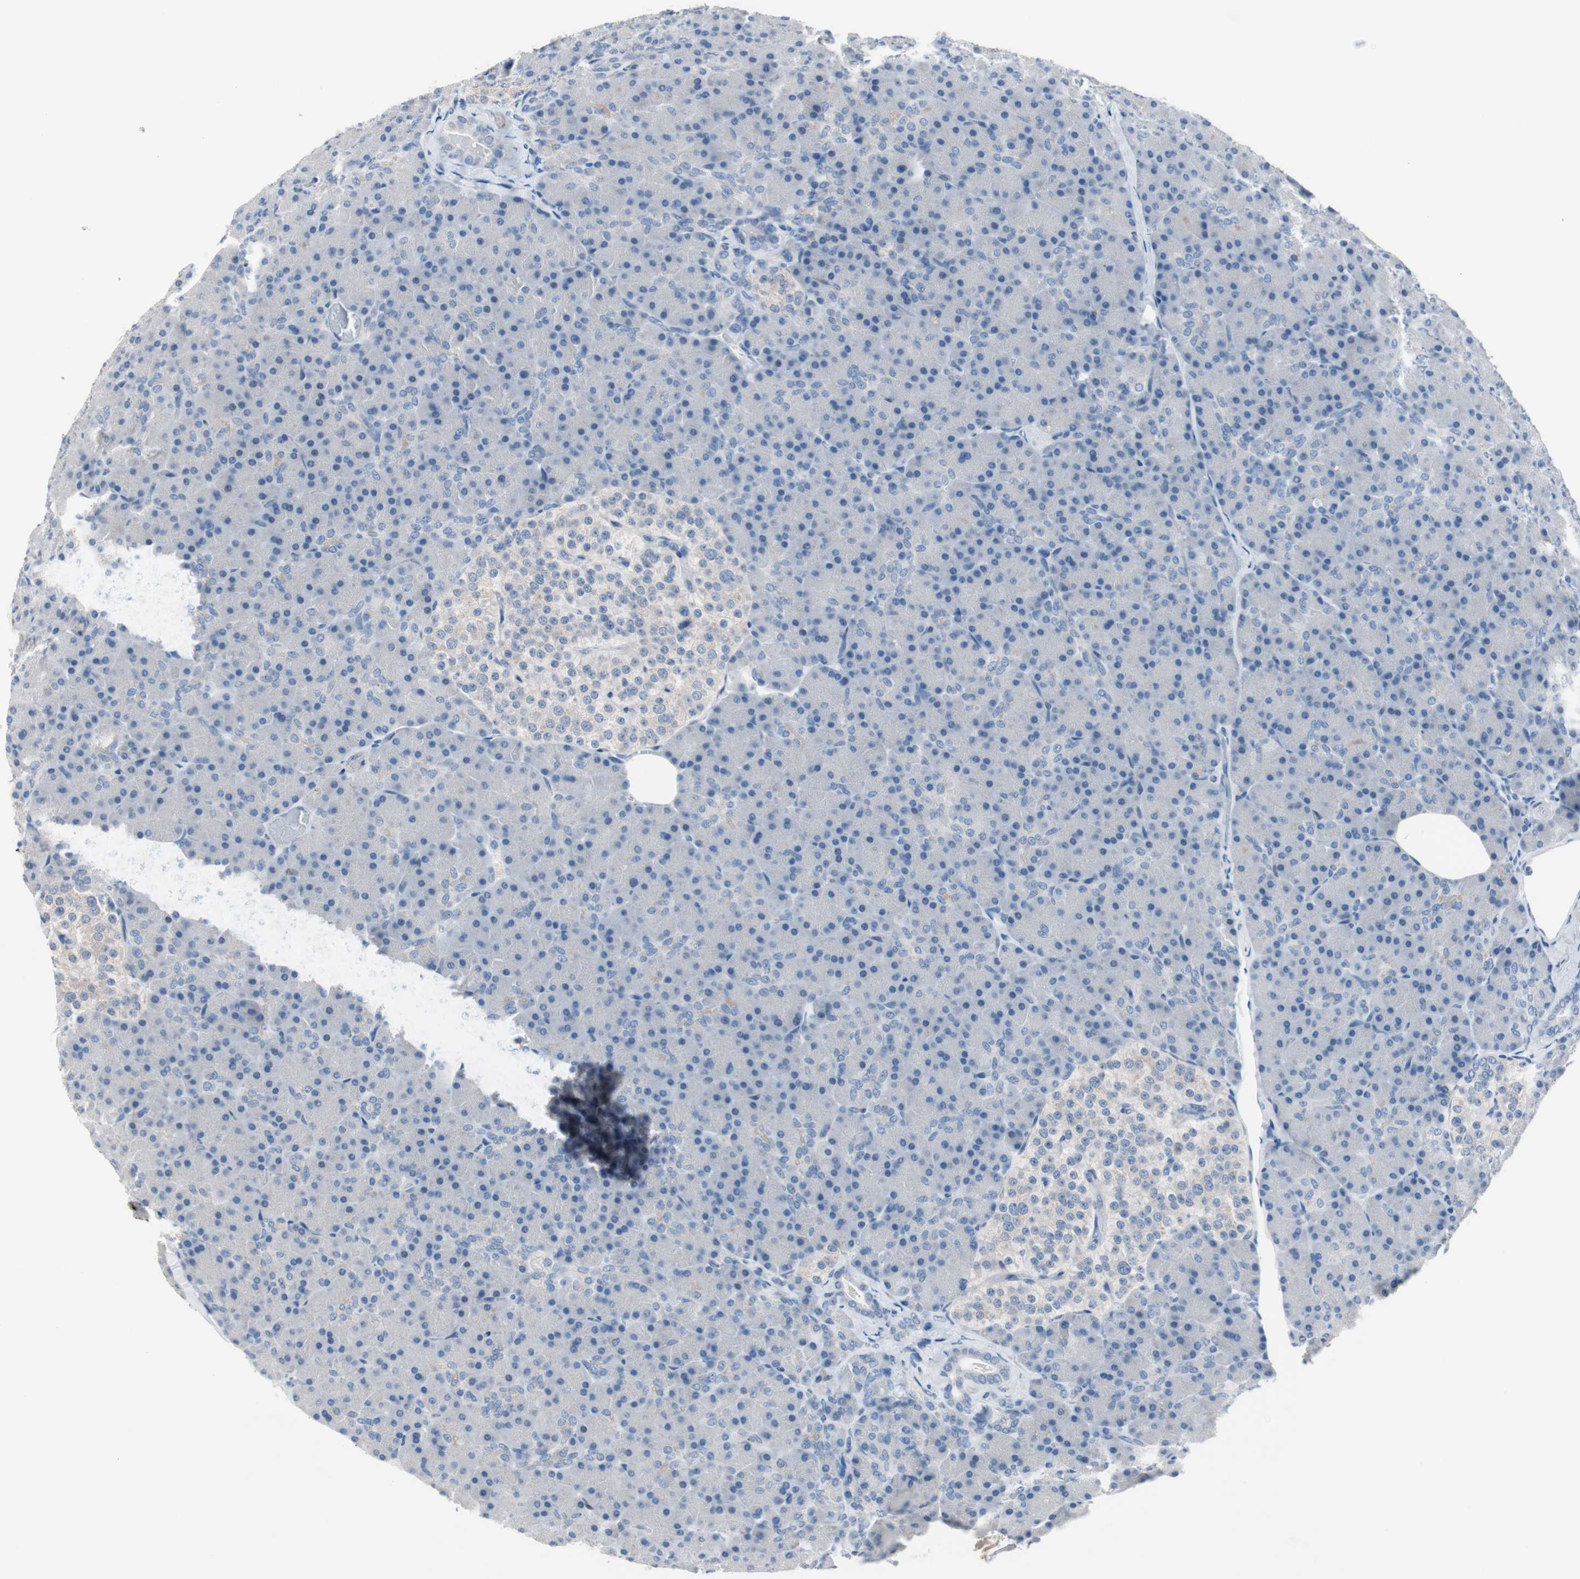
{"staining": {"intensity": "negative", "quantity": "none", "location": "none"}, "tissue": "pancreas", "cell_type": "Exocrine glandular cells", "image_type": "normal", "snomed": [{"axis": "morphology", "description": "Normal tissue, NOS"}, {"axis": "topography", "description": "Pancreas"}], "caption": "Unremarkable pancreas was stained to show a protein in brown. There is no significant positivity in exocrine glandular cells. (DAB immunohistochemistry, high magnification).", "gene": "ULBP1", "patient": {"sex": "female", "age": 43}}